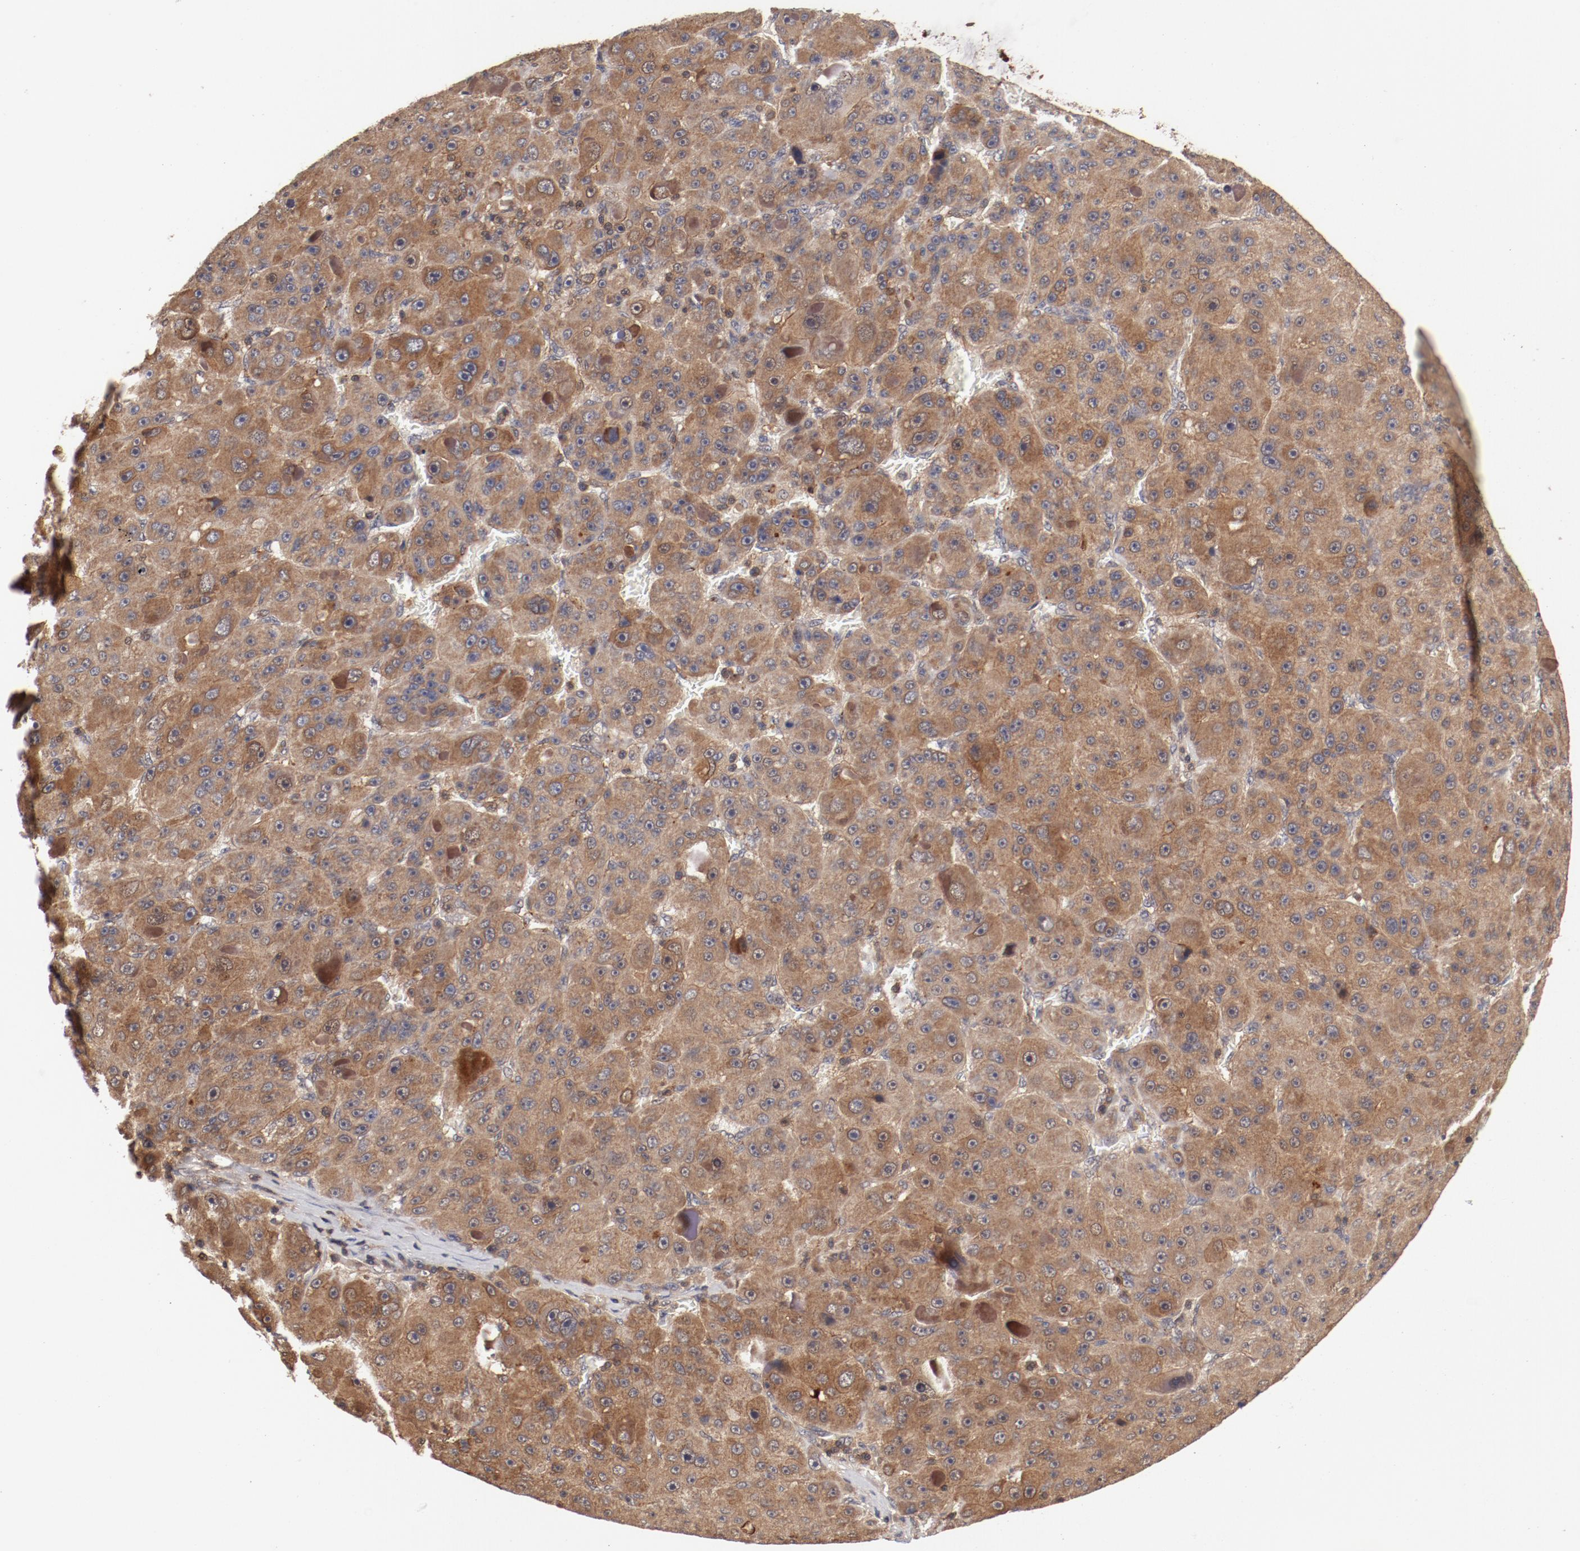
{"staining": {"intensity": "moderate", "quantity": ">75%", "location": "cytoplasmic/membranous"}, "tissue": "liver cancer", "cell_type": "Tumor cells", "image_type": "cancer", "snomed": [{"axis": "morphology", "description": "Carcinoma, Hepatocellular, NOS"}, {"axis": "topography", "description": "Liver"}], "caption": "This photomicrograph exhibits IHC staining of hepatocellular carcinoma (liver), with medium moderate cytoplasmic/membranous expression in approximately >75% of tumor cells.", "gene": "GUF1", "patient": {"sex": "male", "age": 76}}